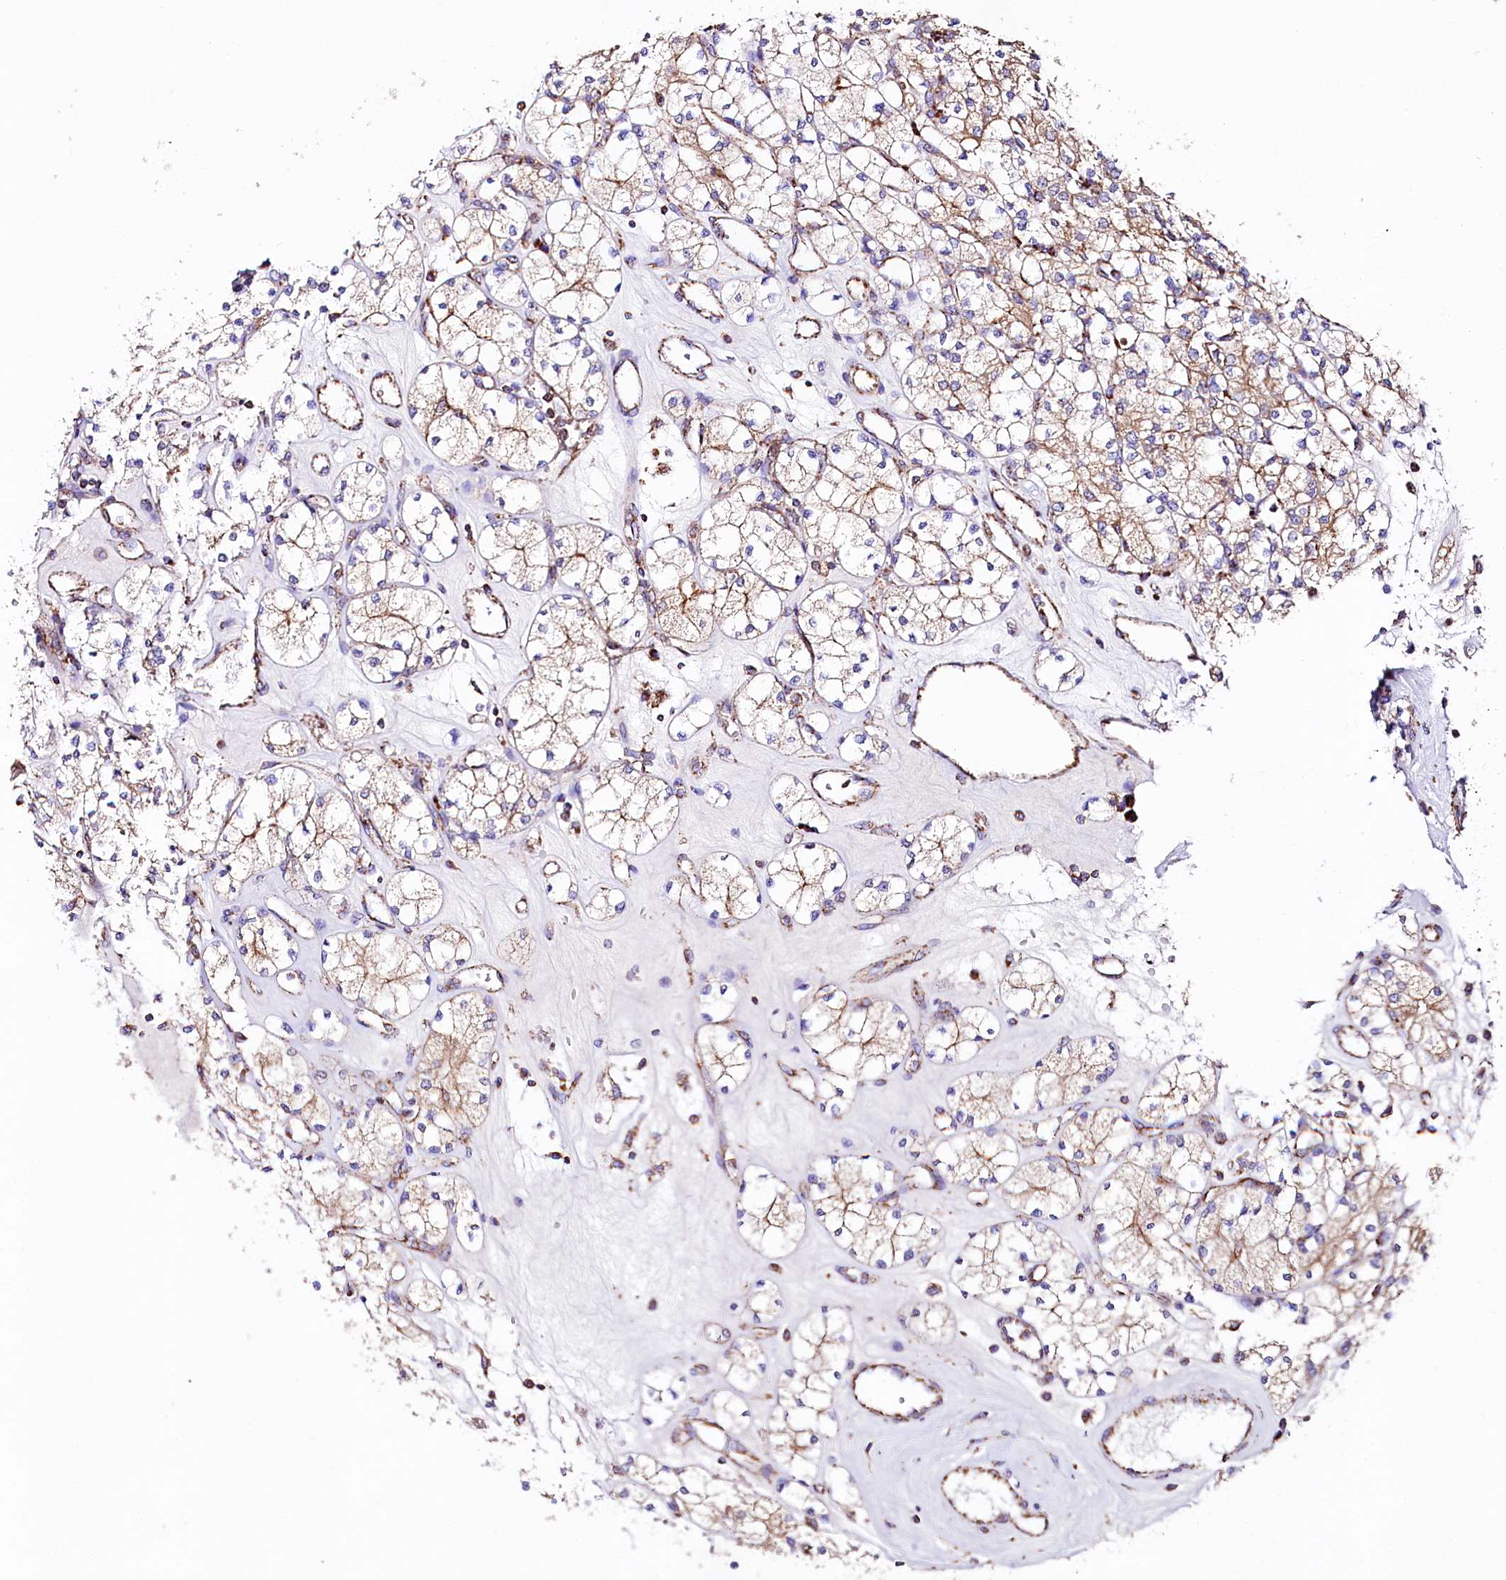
{"staining": {"intensity": "moderate", "quantity": ">75%", "location": "cytoplasmic/membranous"}, "tissue": "renal cancer", "cell_type": "Tumor cells", "image_type": "cancer", "snomed": [{"axis": "morphology", "description": "Adenocarcinoma, NOS"}, {"axis": "topography", "description": "Kidney"}], "caption": "Human adenocarcinoma (renal) stained with a brown dye reveals moderate cytoplasmic/membranous positive expression in about >75% of tumor cells.", "gene": "APLP2", "patient": {"sex": "male", "age": 77}}